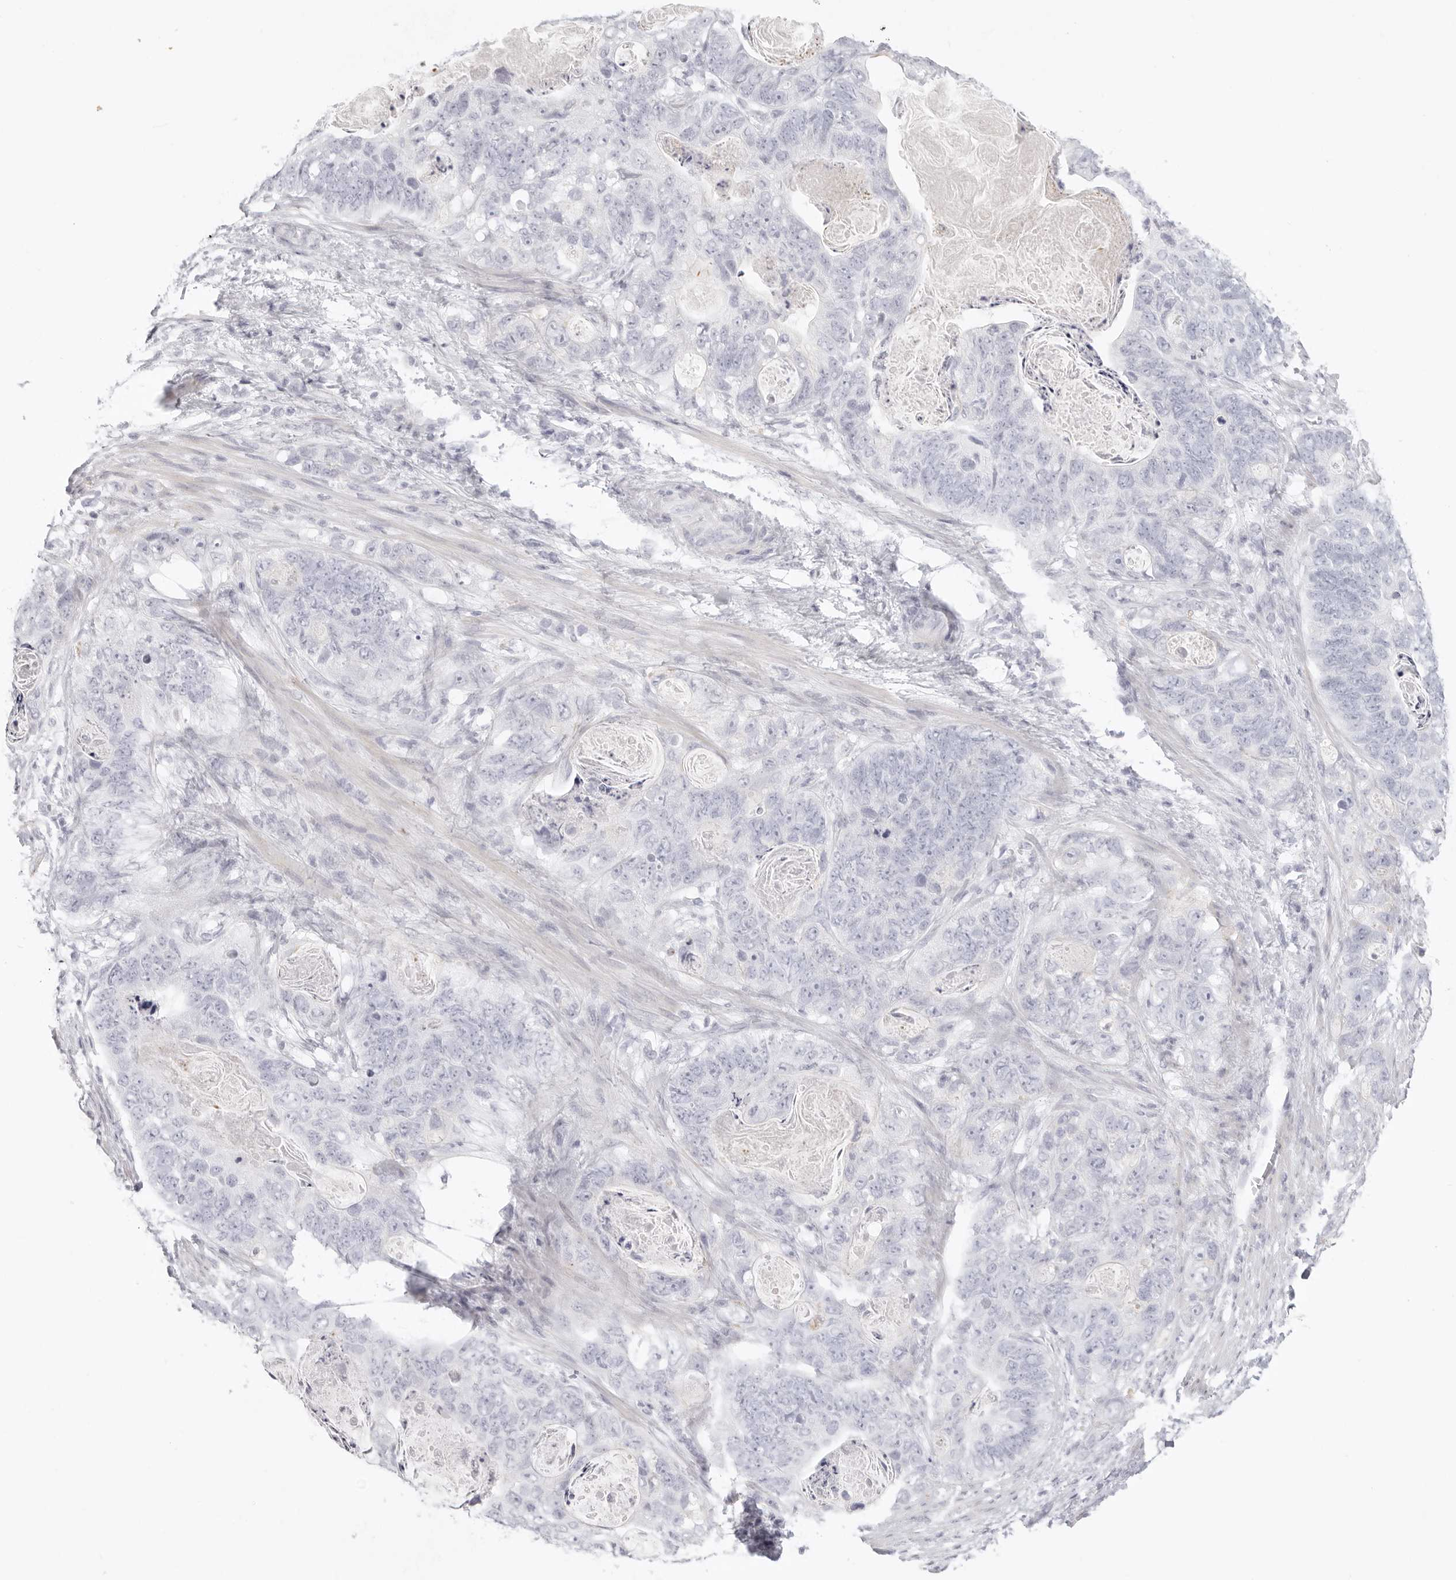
{"staining": {"intensity": "negative", "quantity": "none", "location": "none"}, "tissue": "stomach cancer", "cell_type": "Tumor cells", "image_type": "cancer", "snomed": [{"axis": "morphology", "description": "Normal tissue, NOS"}, {"axis": "morphology", "description": "Adenocarcinoma, NOS"}, {"axis": "topography", "description": "Stomach"}], "caption": "Adenocarcinoma (stomach) was stained to show a protein in brown. There is no significant expression in tumor cells. (DAB immunohistochemistry, high magnification).", "gene": "RXFP1", "patient": {"sex": "female", "age": 89}}